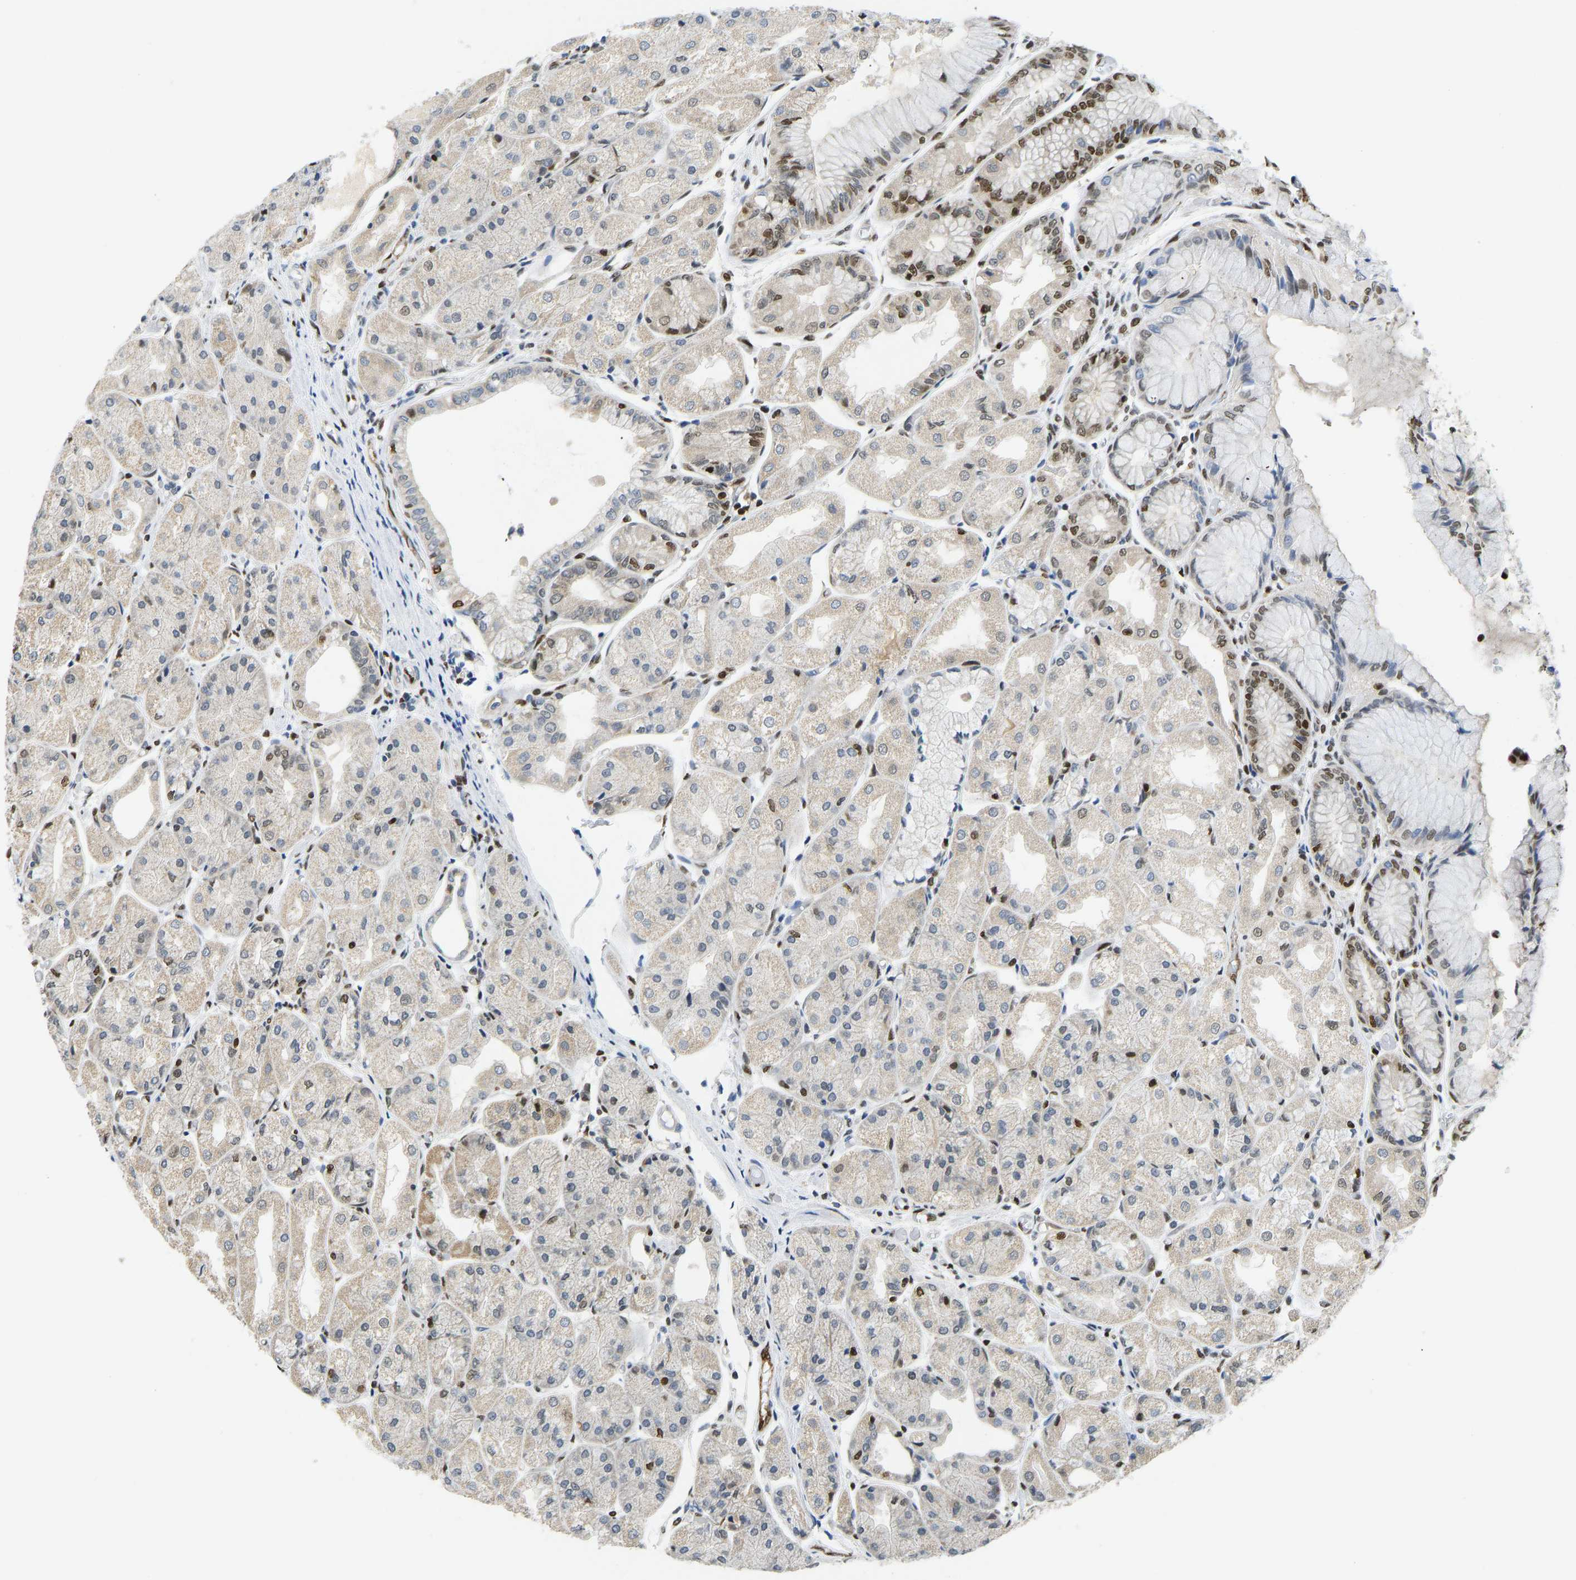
{"staining": {"intensity": "strong", "quantity": "25%-75%", "location": "nuclear"}, "tissue": "stomach", "cell_type": "Glandular cells", "image_type": "normal", "snomed": [{"axis": "morphology", "description": "Normal tissue, NOS"}, {"axis": "topography", "description": "Stomach, upper"}], "caption": "Immunohistochemistry of normal human stomach displays high levels of strong nuclear expression in approximately 25%-75% of glandular cells.", "gene": "ZSCAN20", "patient": {"sex": "male", "age": 72}}